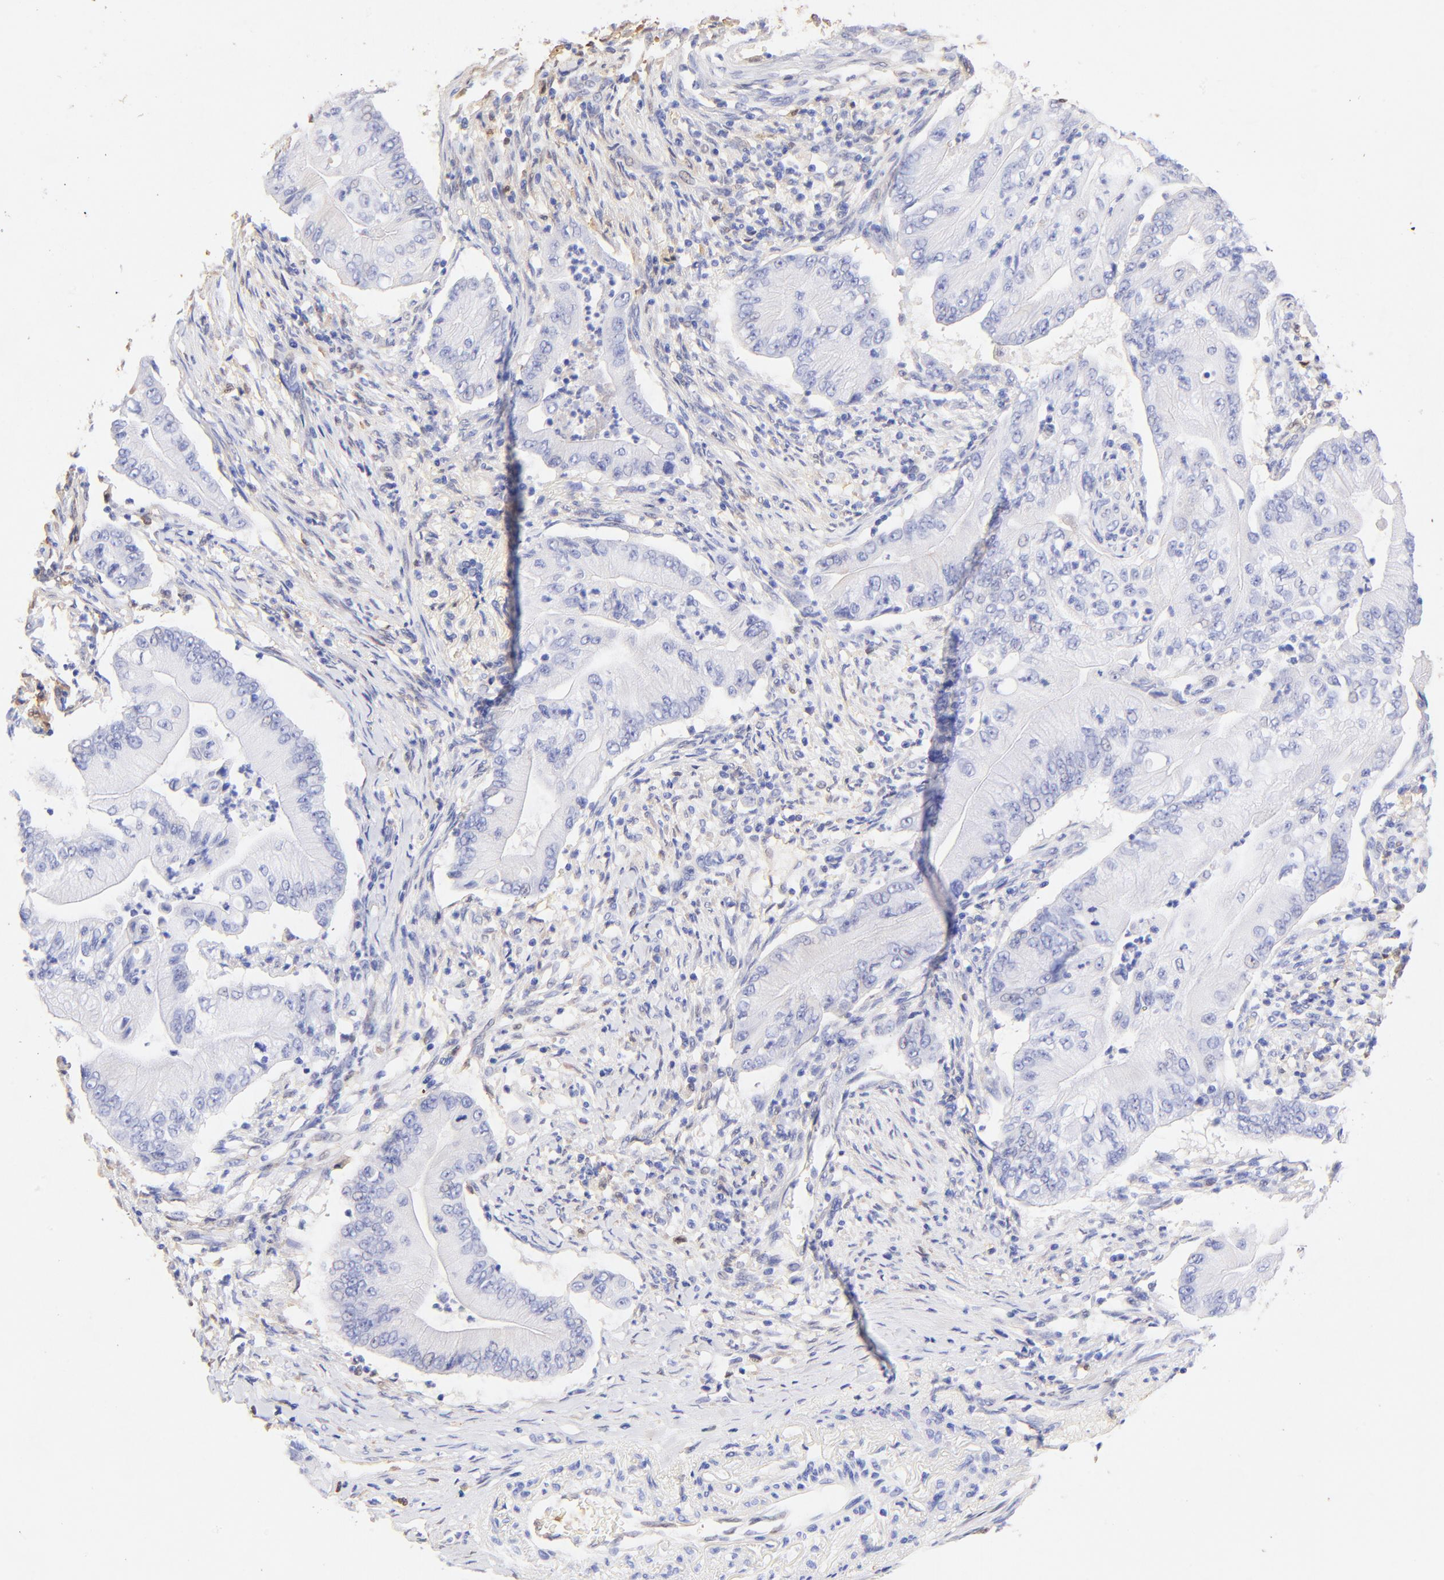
{"staining": {"intensity": "negative", "quantity": "none", "location": "none"}, "tissue": "pancreatic cancer", "cell_type": "Tumor cells", "image_type": "cancer", "snomed": [{"axis": "morphology", "description": "Adenocarcinoma, NOS"}, {"axis": "topography", "description": "Pancreas"}], "caption": "There is no significant positivity in tumor cells of adenocarcinoma (pancreatic).", "gene": "ALDH1A1", "patient": {"sex": "male", "age": 62}}